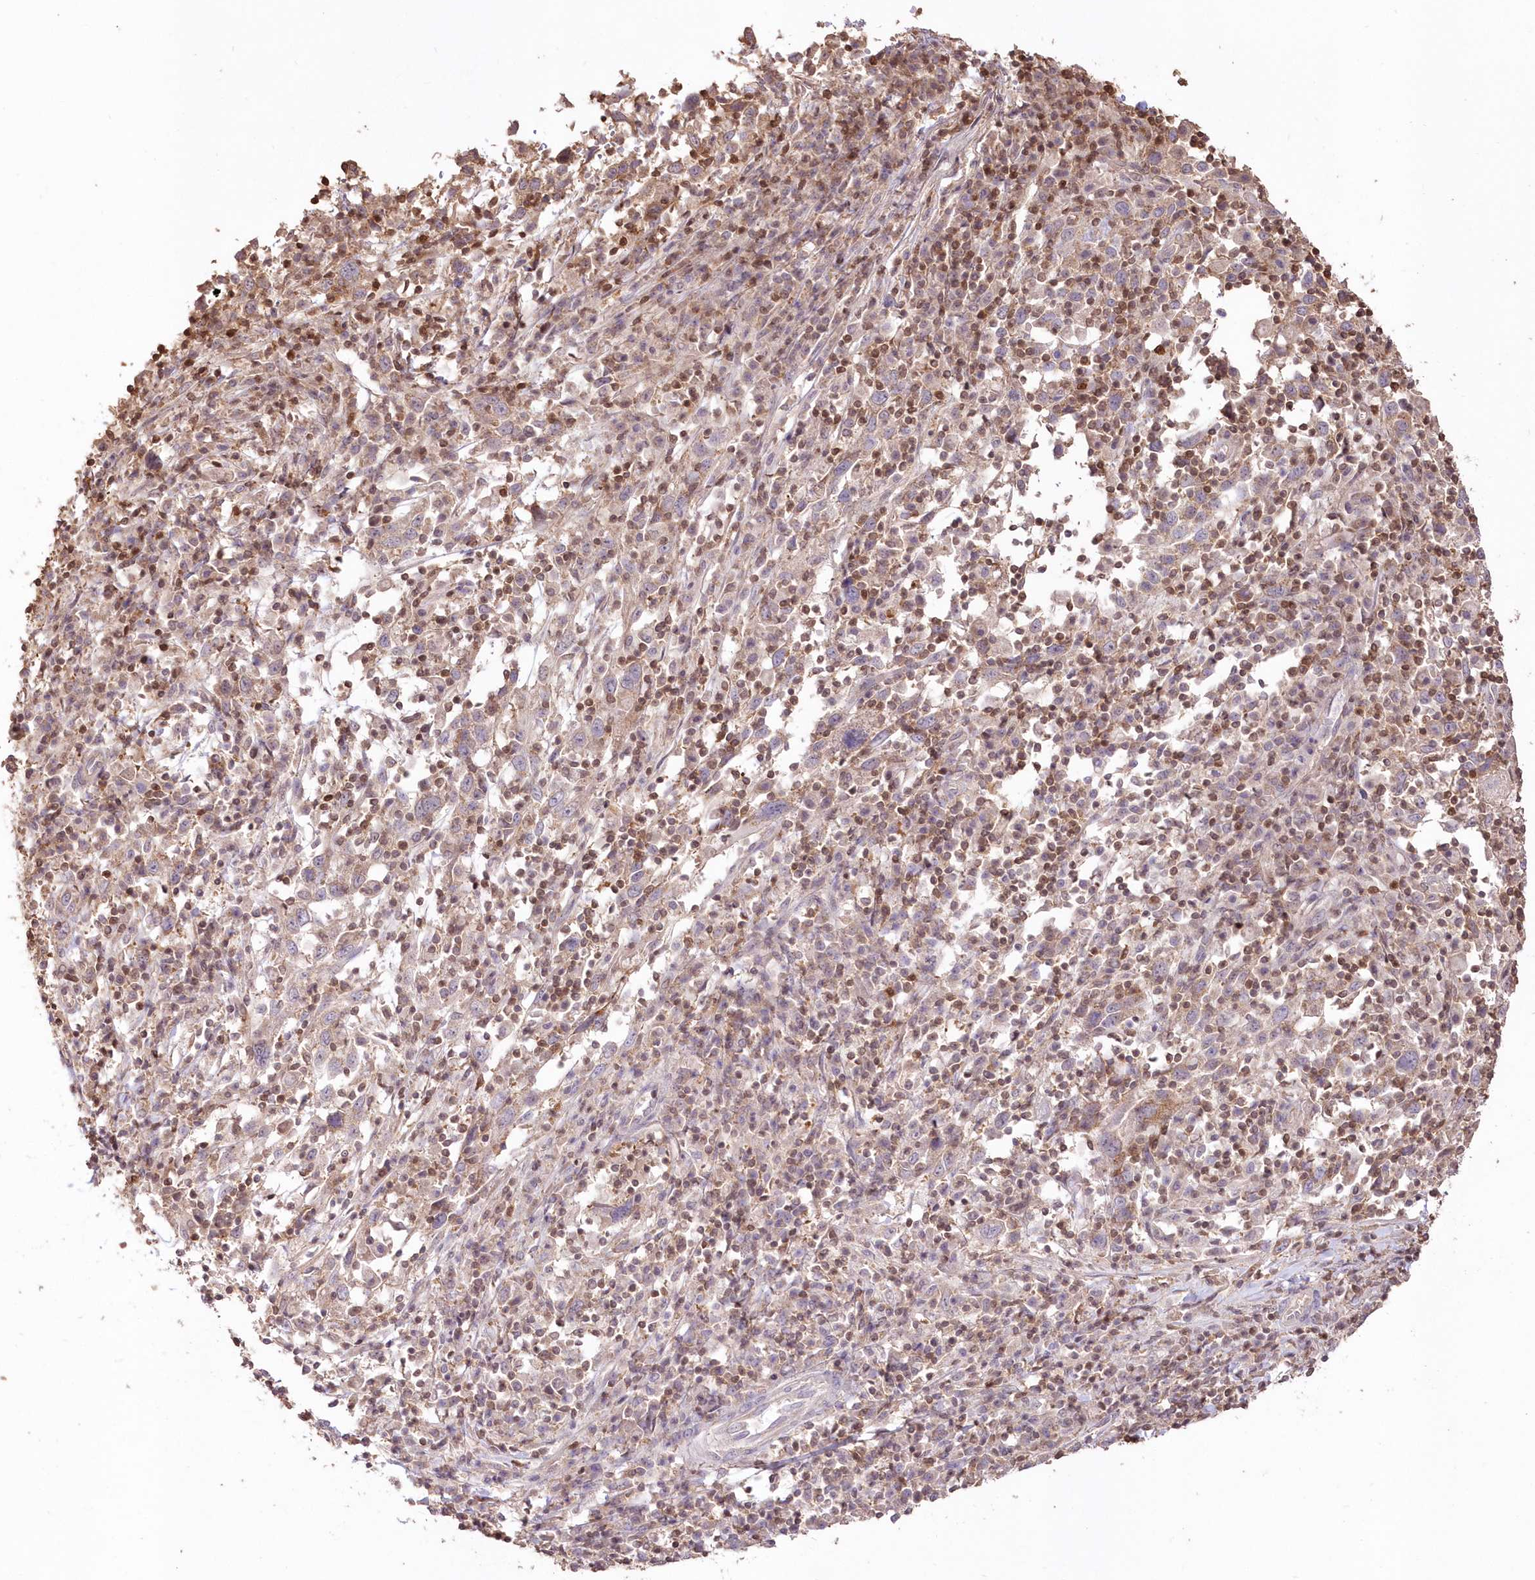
{"staining": {"intensity": "weak", "quantity": "25%-75%", "location": "cytoplasmic/membranous"}, "tissue": "cervical cancer", "cell_type": "Tumor cells", "image_type": "cancer", "snomed": [{"axis": "morphology", "description": "Squamous cell carcinoma, NOS"}, {"axis": "topography", "description": "Cervix"}], "caption": "Immunohistochemical staining of cervical cancer demonstrates weak cytoplasmic/membranous protein staining in about 25%-75% of tumor cells.", "gene": "STK17B", "patient": {"sex": "female", "age": 46}}